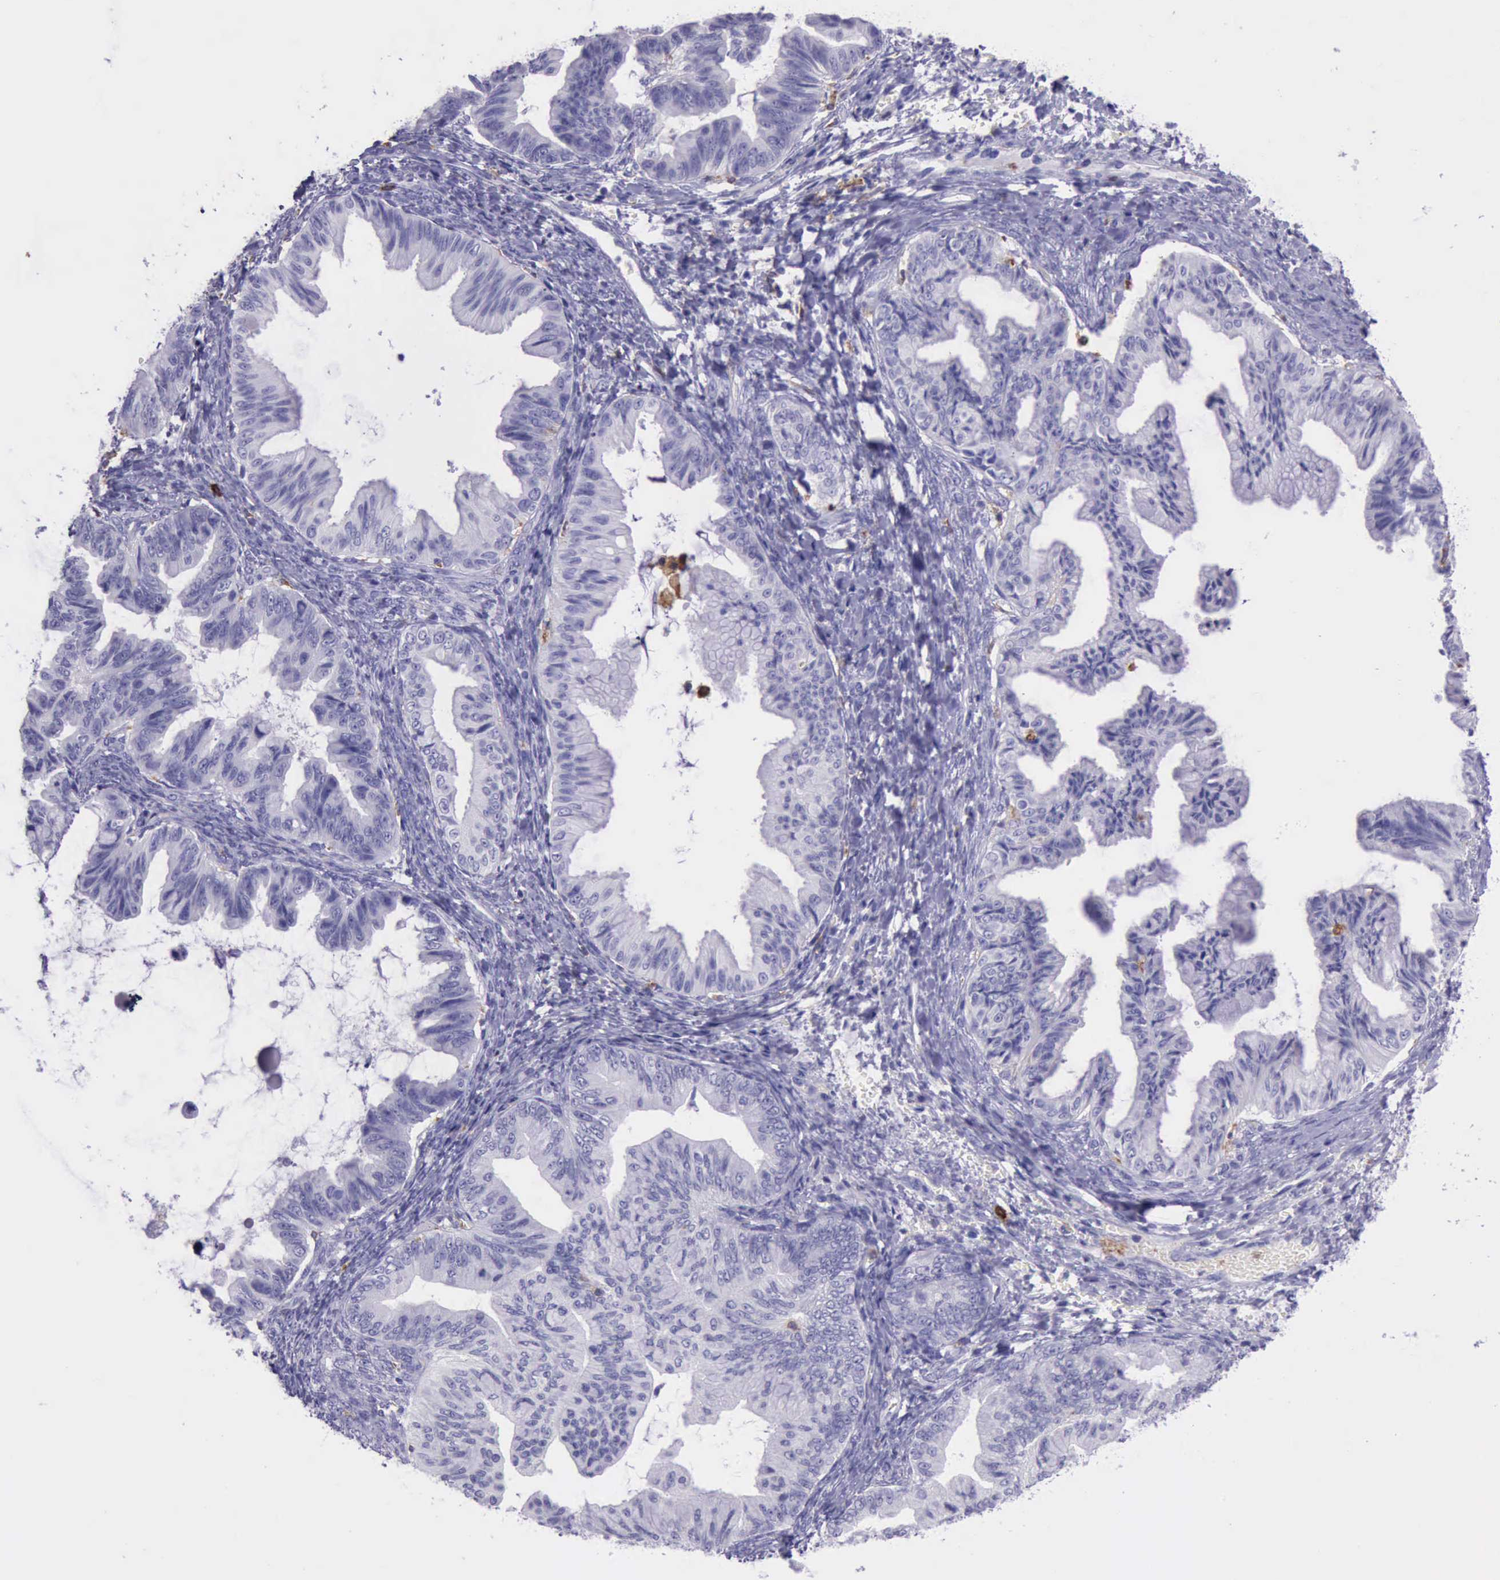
{"staining": {"intensity": "negative", "quantity": "none", "location": "none"}, "tissue": "ovarian cancer", "cell_type": "Tumor cells", "image_type": "cancer", "snomed": [{"axis": "morphology", "description": "Cystadenocarcinoma, mucinous, NOS"}, {"axis": "topography", "description": "Ovary"}], "caption": "A photomicrograph of ovarian cancer stained for a protein demonstrates no brown staining in tumor cells. Nuclei are stained in blue.", "gene": "BTK", "patient": {"sex": "female", "age": 36}}